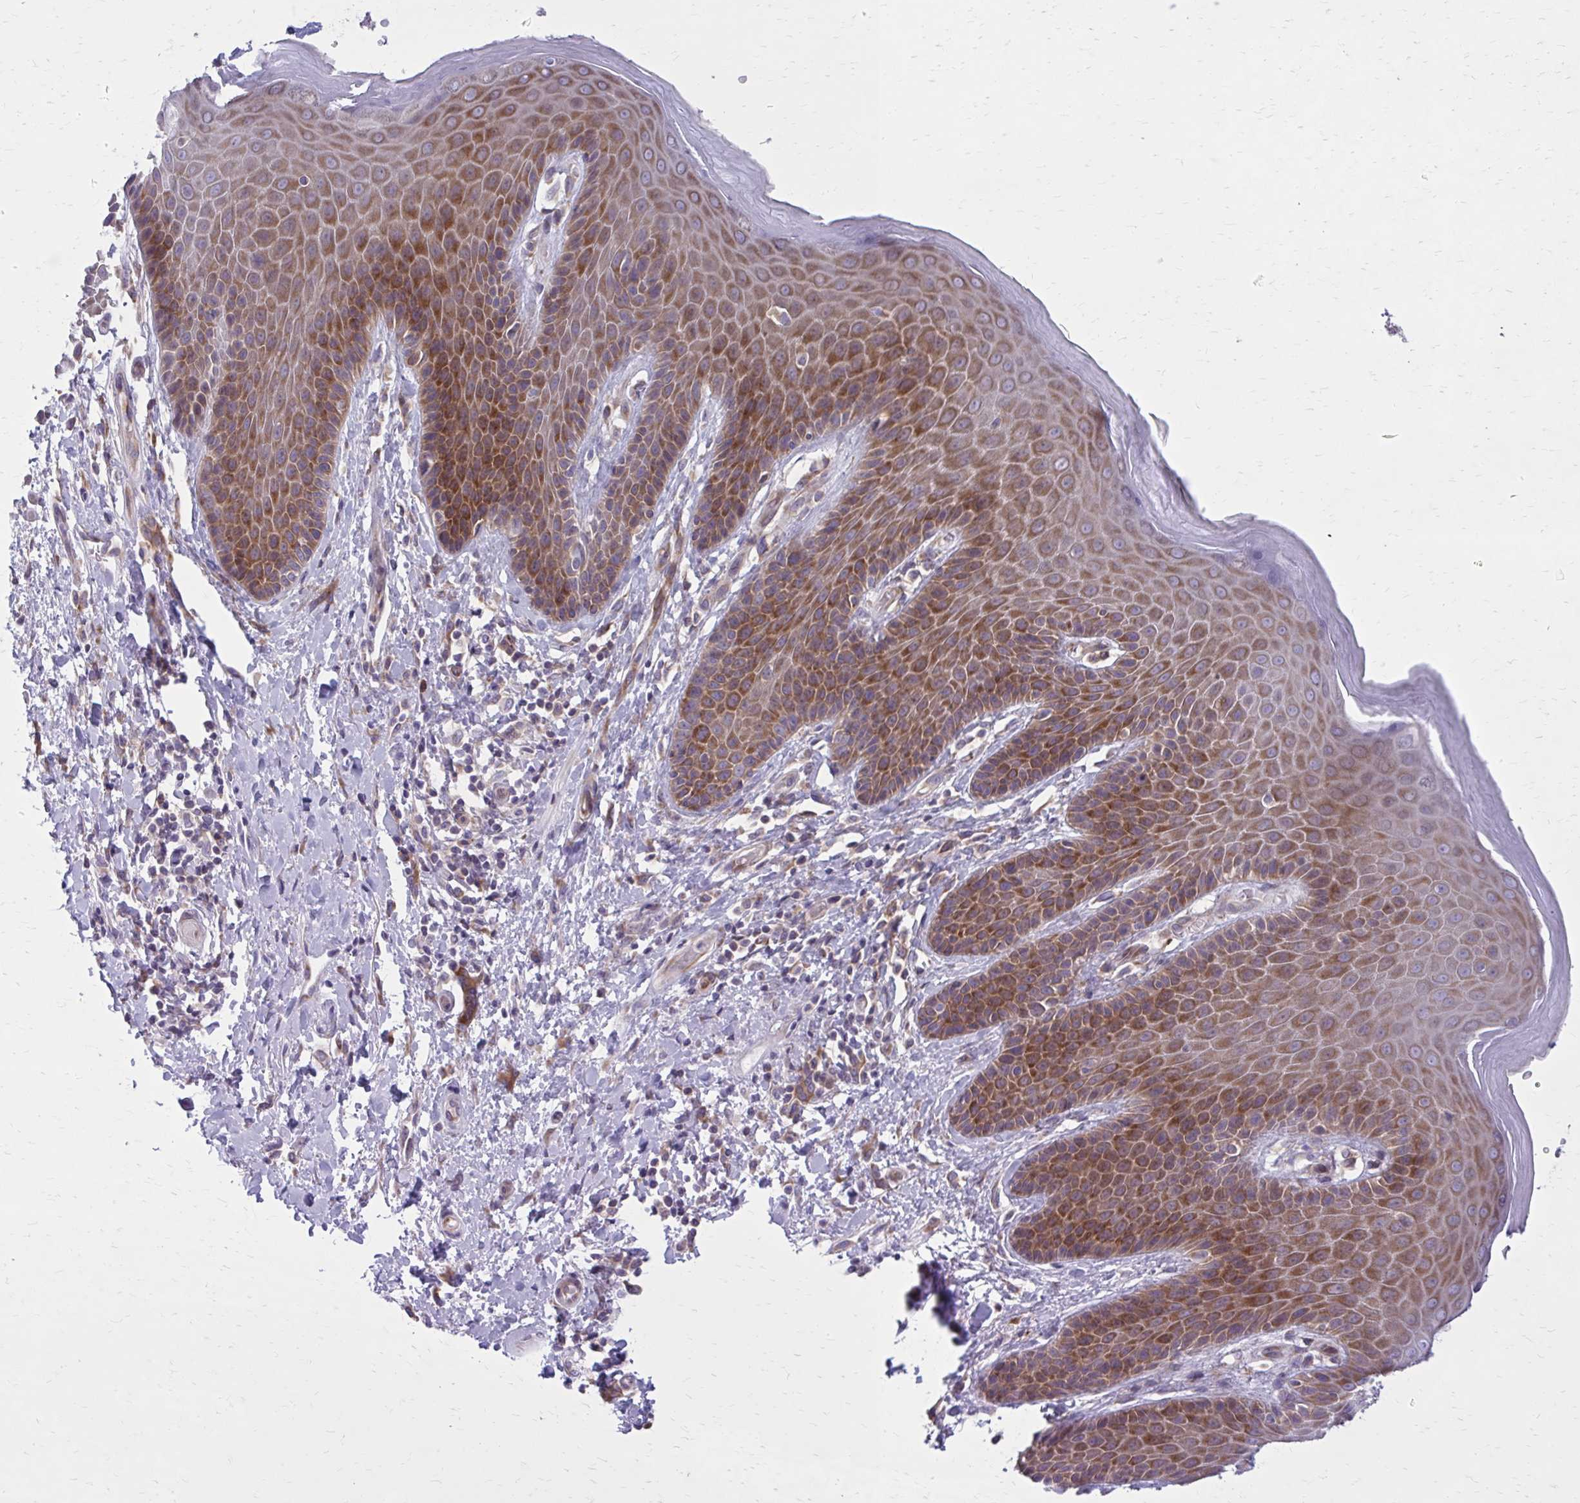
{"staining": {"intensity": "strong", "quantity": "25%-75%", "location": "cytoplasmic/membranous"}, "tissue": "skin", "cell_type": "Epidermal cells", "image_type": "normal", "snomed": [{"axis": "morphology", "description": "Normal tissue, NOS"}, {"axis": "topography", "description": "Anal"}, {"axis": "topography", "description": "Peripheral nerve tissue"}], "caption": "Skin stained with a brown dye demonstrates strong cytoplasmic/membranous positive expression in about 25%-75% of epidermal cells.", "gene": "GIGYF2", "patient": {"sex": "male", "age": 51}}